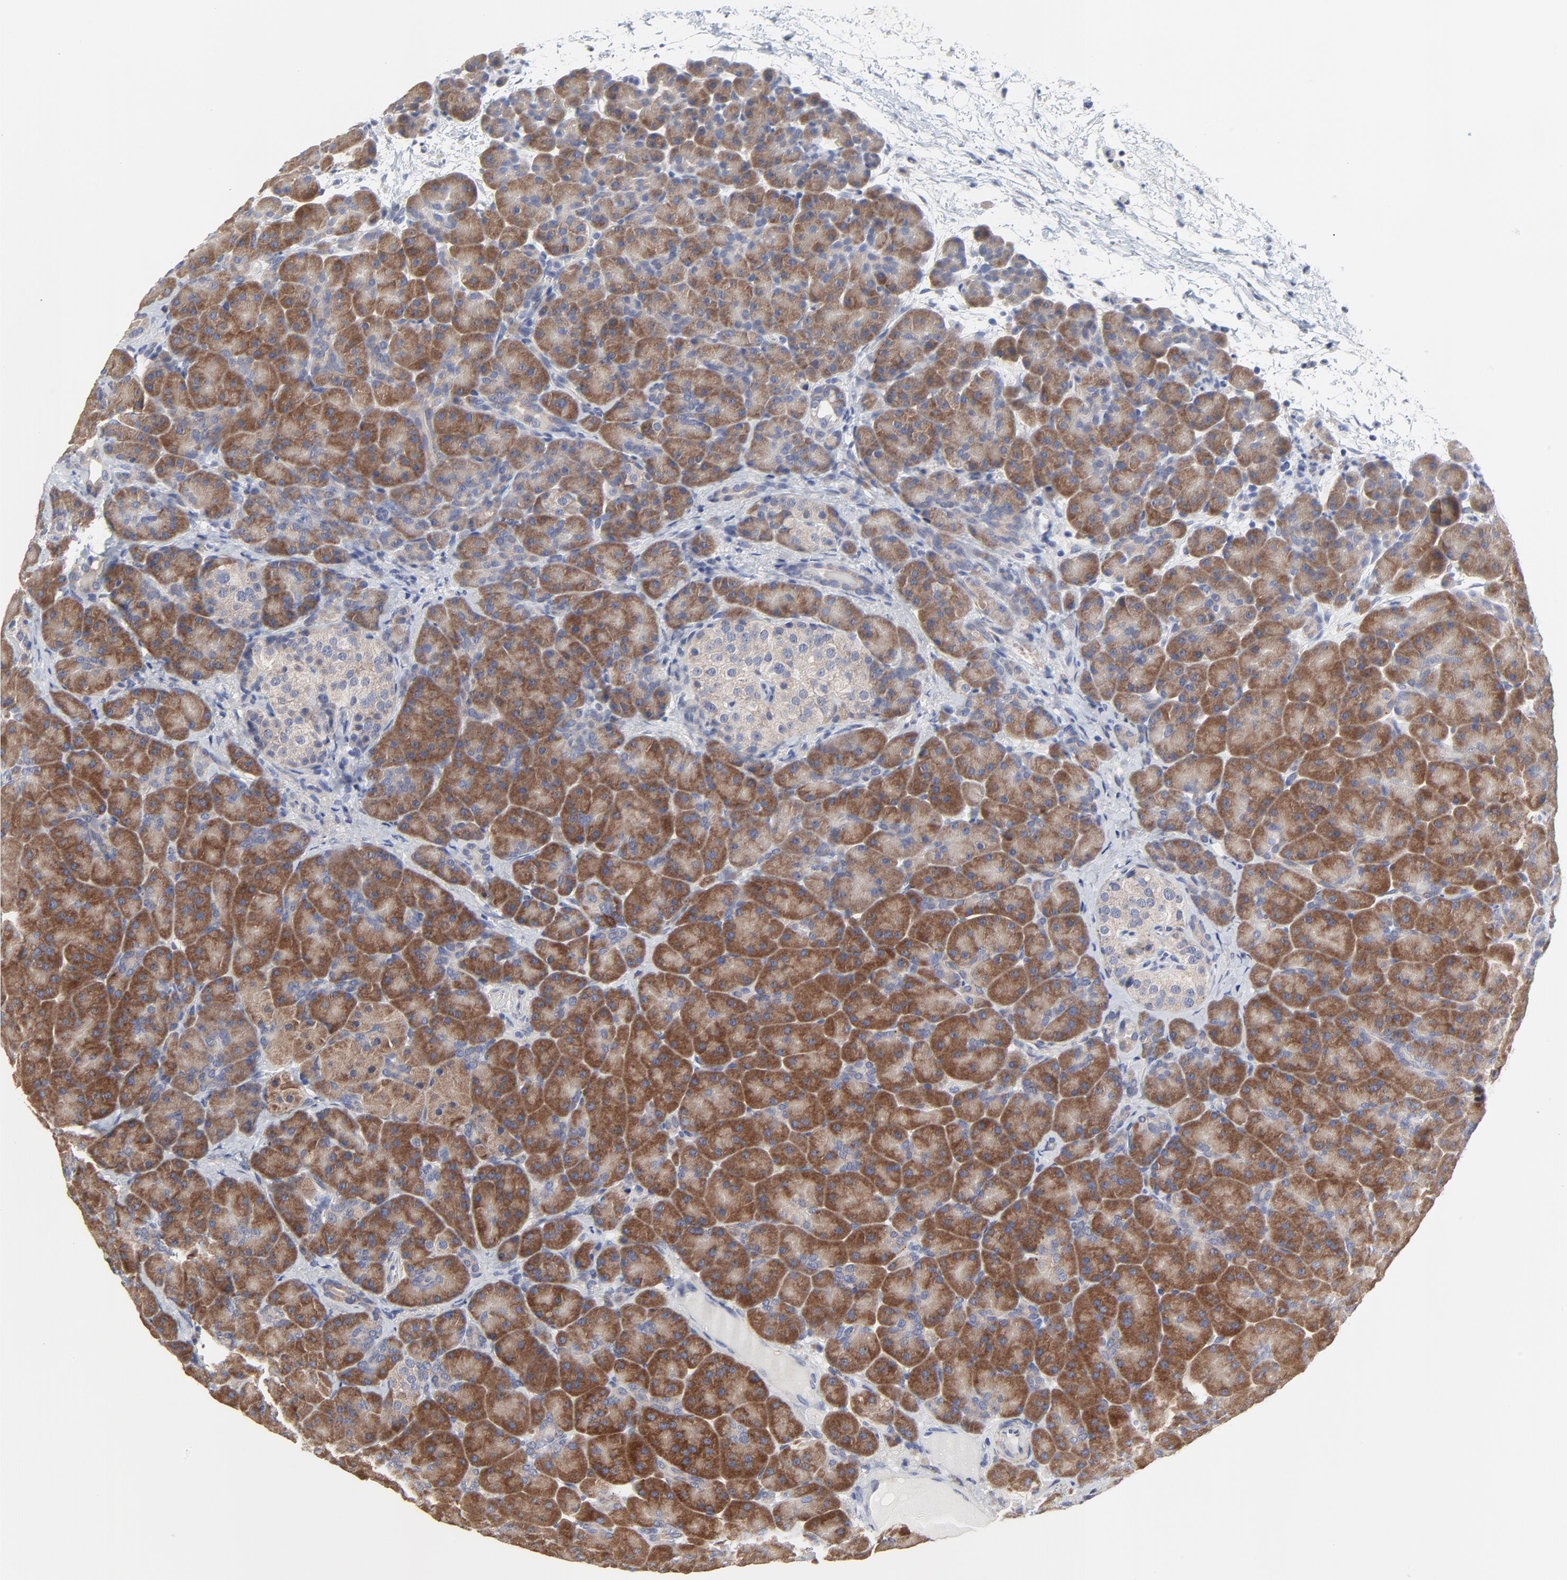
{"staining": {"intensity": "strong", "quantity": ">75%", "location": "cytoplasmic/membranous"}, "tissue": "pancreas", "cell_type": "Exocrine glandular cells", "image_type": "normal", "snomed": [{"axis": "morphology", "description": "Normal tissue, NOS"}, {"axis": "topography", "description": "Pancreas"}], "caption": "Immunohistochemistry (IHC) image of unremarkable pancreas: pancreas stained using IHC displays high levels of strong protein expression localized specifically in the cytoplasmic/membranous of exocrine glandular cells, appearing as a cytoplasmic/membranous brown color.", "gene": "DHRSX", "patient": {"sex": "male", "age": 66}}